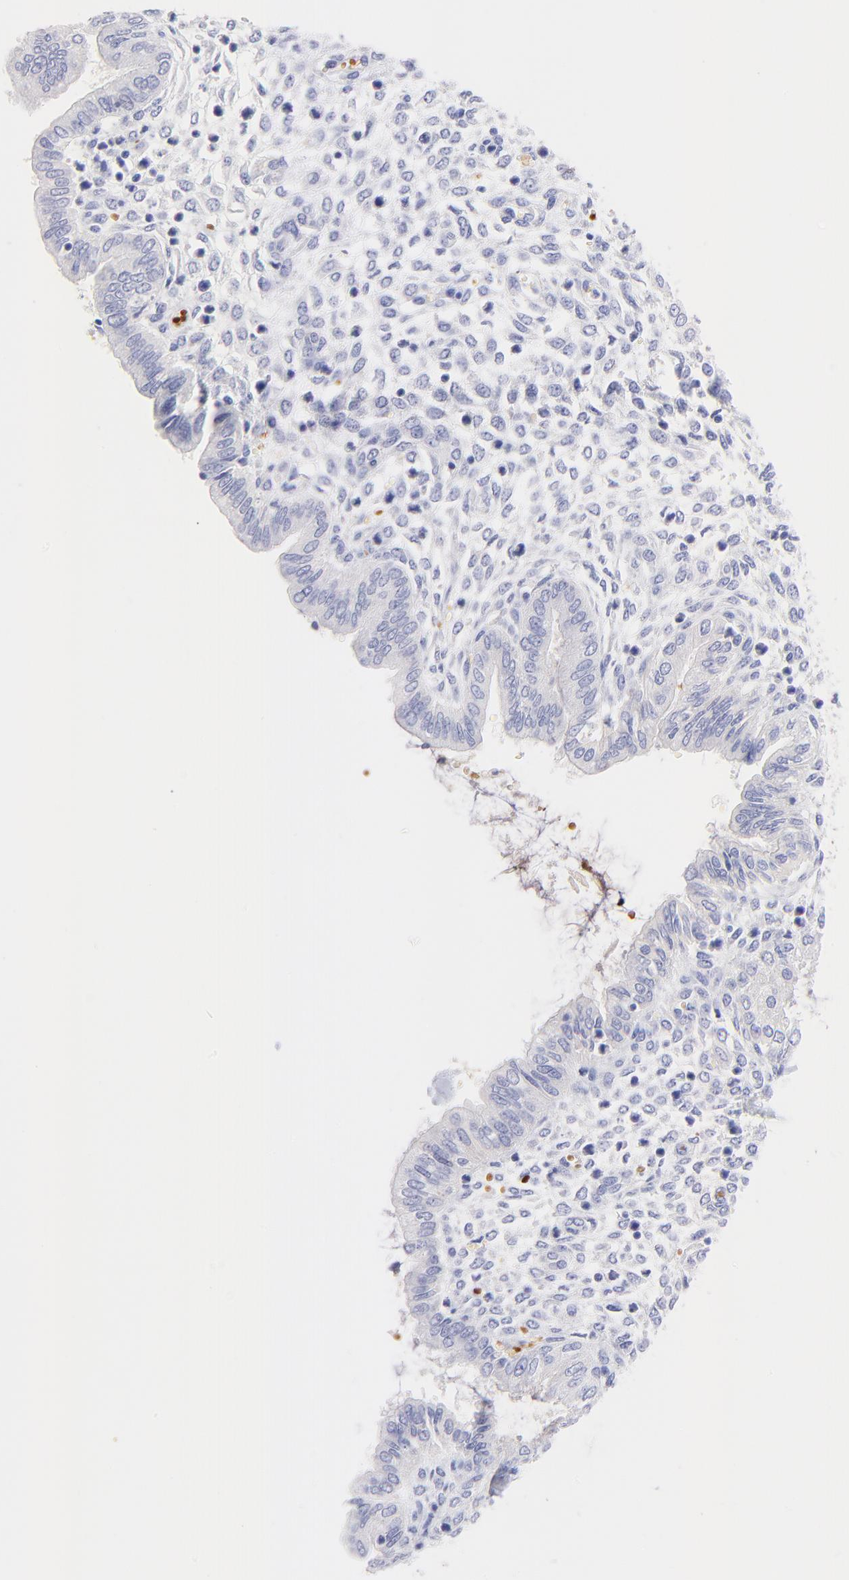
{"staining": {"intensity": "negative", "quantity": "none", "location": "none"}, "tissue": "endometrium", "cell_type": "Cells in endometrial stroma", "image_type": "normal", "snomed": [{"axis": "morphology", "description": "Normal tissue, NOS"}, {"axis": "topography", "description": "Endometrium"}], "caption": "The histopathology image reveals no significant staining in cells in endometrial stroma of endometrium.", "gene": "FRMPD3", "patient": {"sex": "female", "age": 33}}